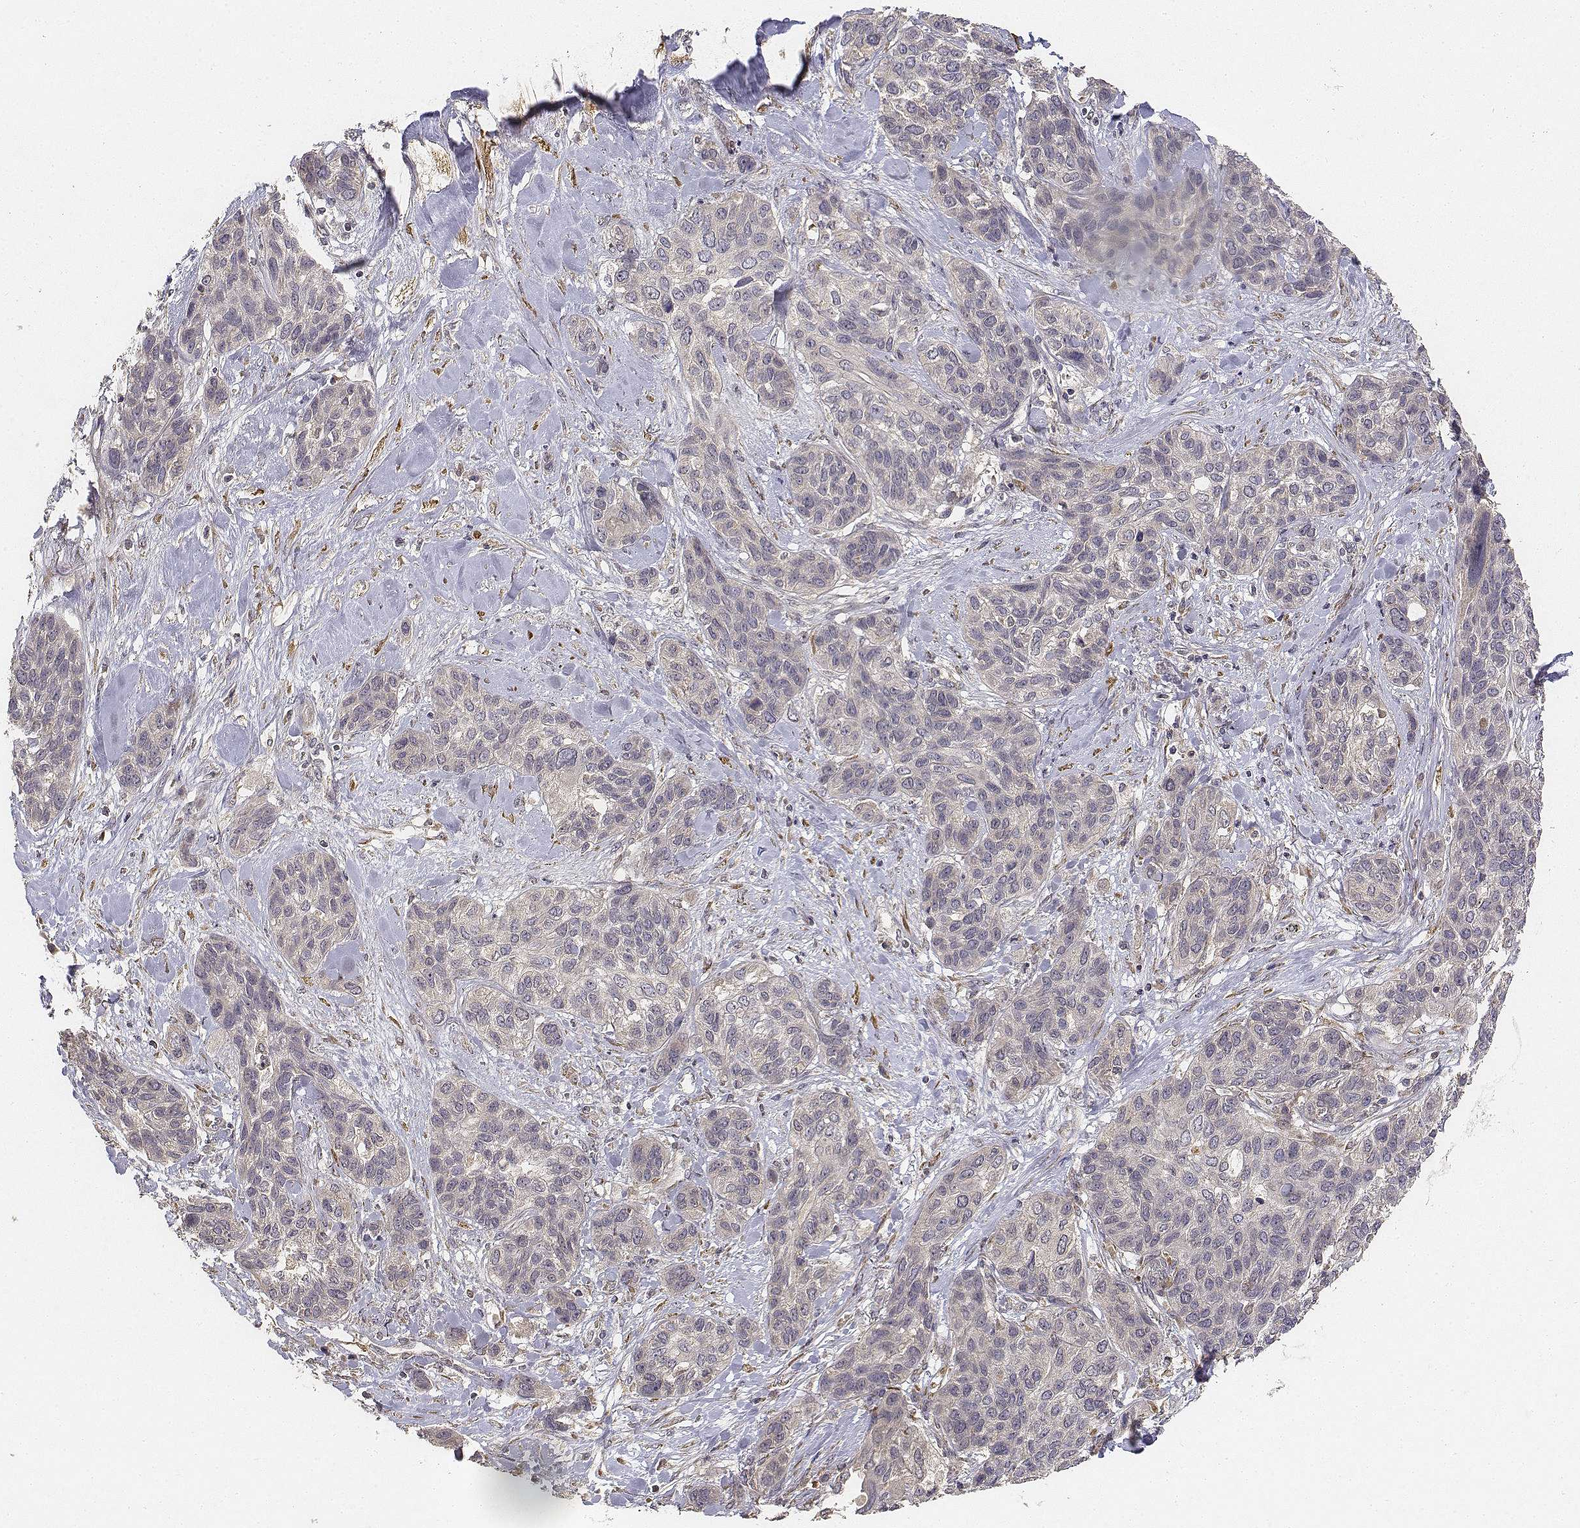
{"staining": {"intensity": "negative", "quantity": "none", "location": "none"}, "tissue": "lung cancer", "cell_type": "Tumor cells", "image_type": "cancer", "snomed": [{"axis": "morphology", "description": "Squamous cell carcinoma, NOS"}, {"axis": "topography", "description": "Lung"}], "caption": "The photomicrograph shows no staining of tumor cells in lung squamous cell carcinoma.", "gene": "FBXO21", "patient": {"sex": "female", "age": 70}}